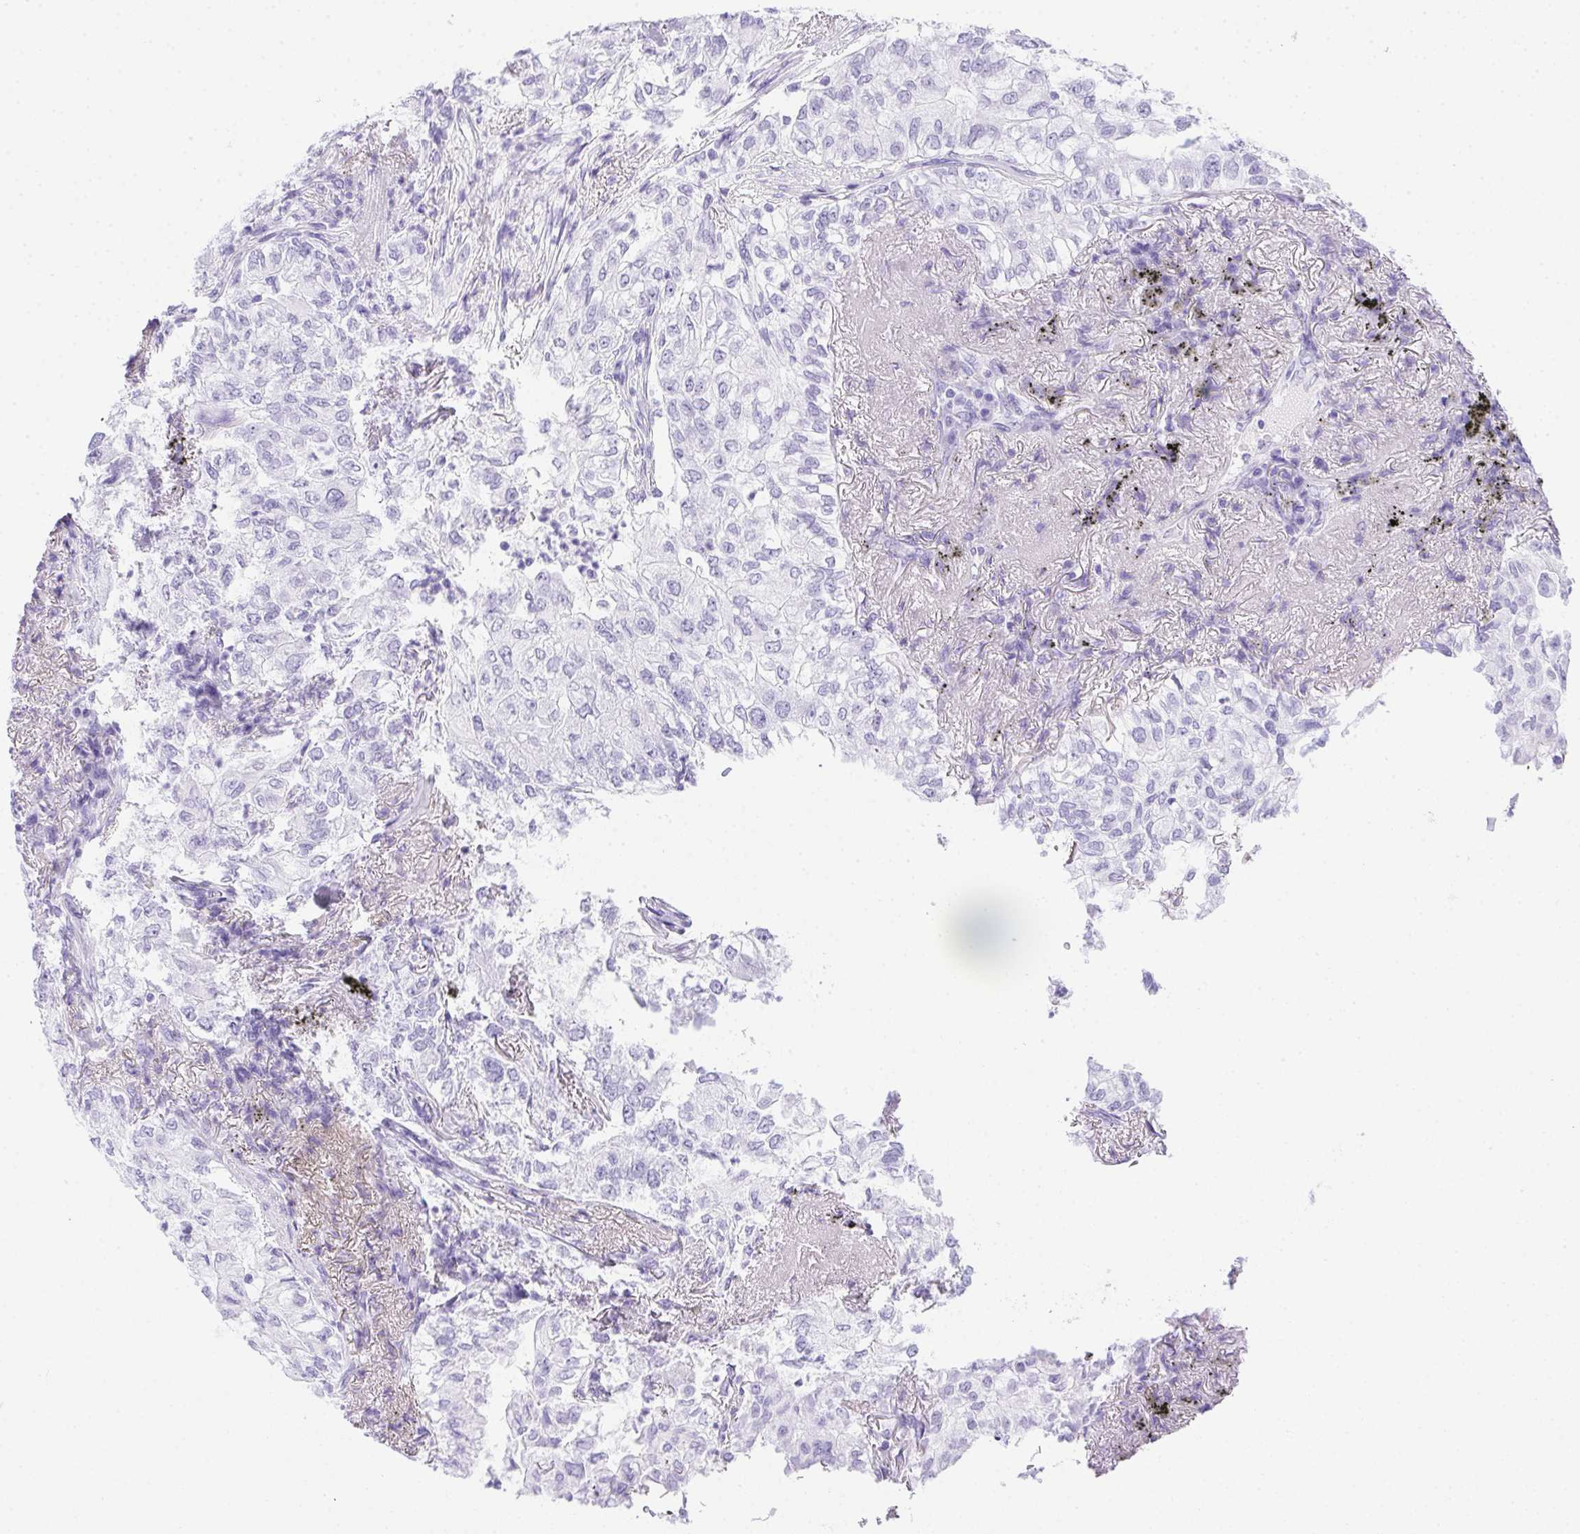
{"staining": {"intensity": "negative", "quantity": "none", "location": "none"}, "tissue": "lung cancer", "cell_type": "Tumor cells", "image_type": "cancer", "snomed": [{"axis": "morphology", "description": "Adenocarcinoma, NOS"}, {"axis": "topography", "description": "Lung"}], "caption": "Histopathology image shows no protein expression in tumor cells of lung cancer (adenocarcinoma) tissue.", "gene": "SPACA5B", "patient": {"sex": "female", "age": 73}}